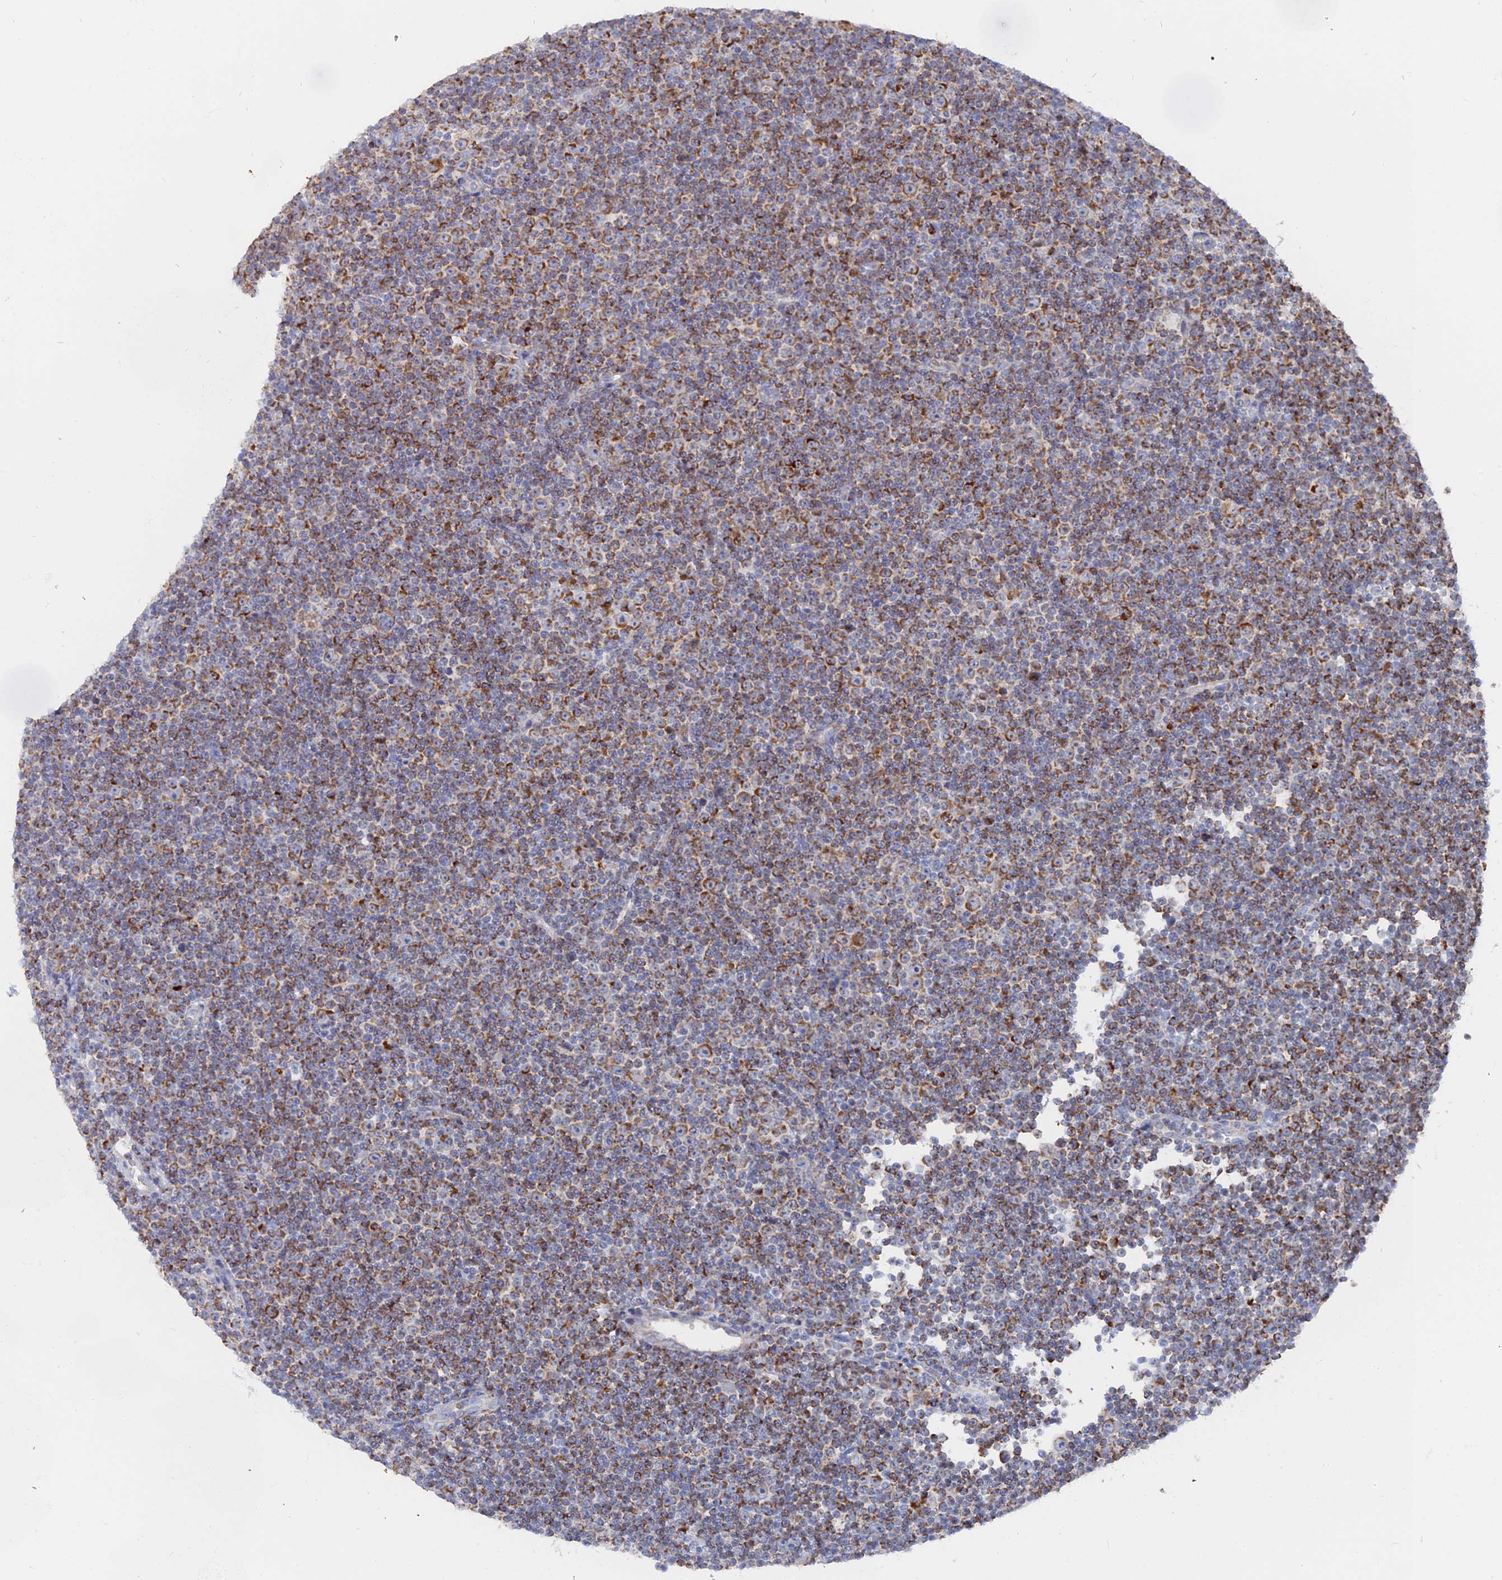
{"staining": {"intensity": "moderate", "quantity": ">75%", "location": "cytoplasmic/membranous"}, "tissue": "lymphoma", "cell_type": "Tumor cells", "image_type": "cancer", "snomed": [{"axis": "morphology", "description": "Malignant lymphoma, non-Hodgkin's type, Low grade"}, {"axis": "topography", "description": "Lymph node"}], "caption": "Malignant lymphoma, non-Hodgkin's type (low-grade) stained with immunohistochemistry demonstrates moderate cytoplasmic/membranous staining in approximately >75% of tumor cells. The protein of interest is shown in brown color, while the nuclei are stained blue.", "gene": "MPC1", "patient": {"sex": "female", "age": 67}}